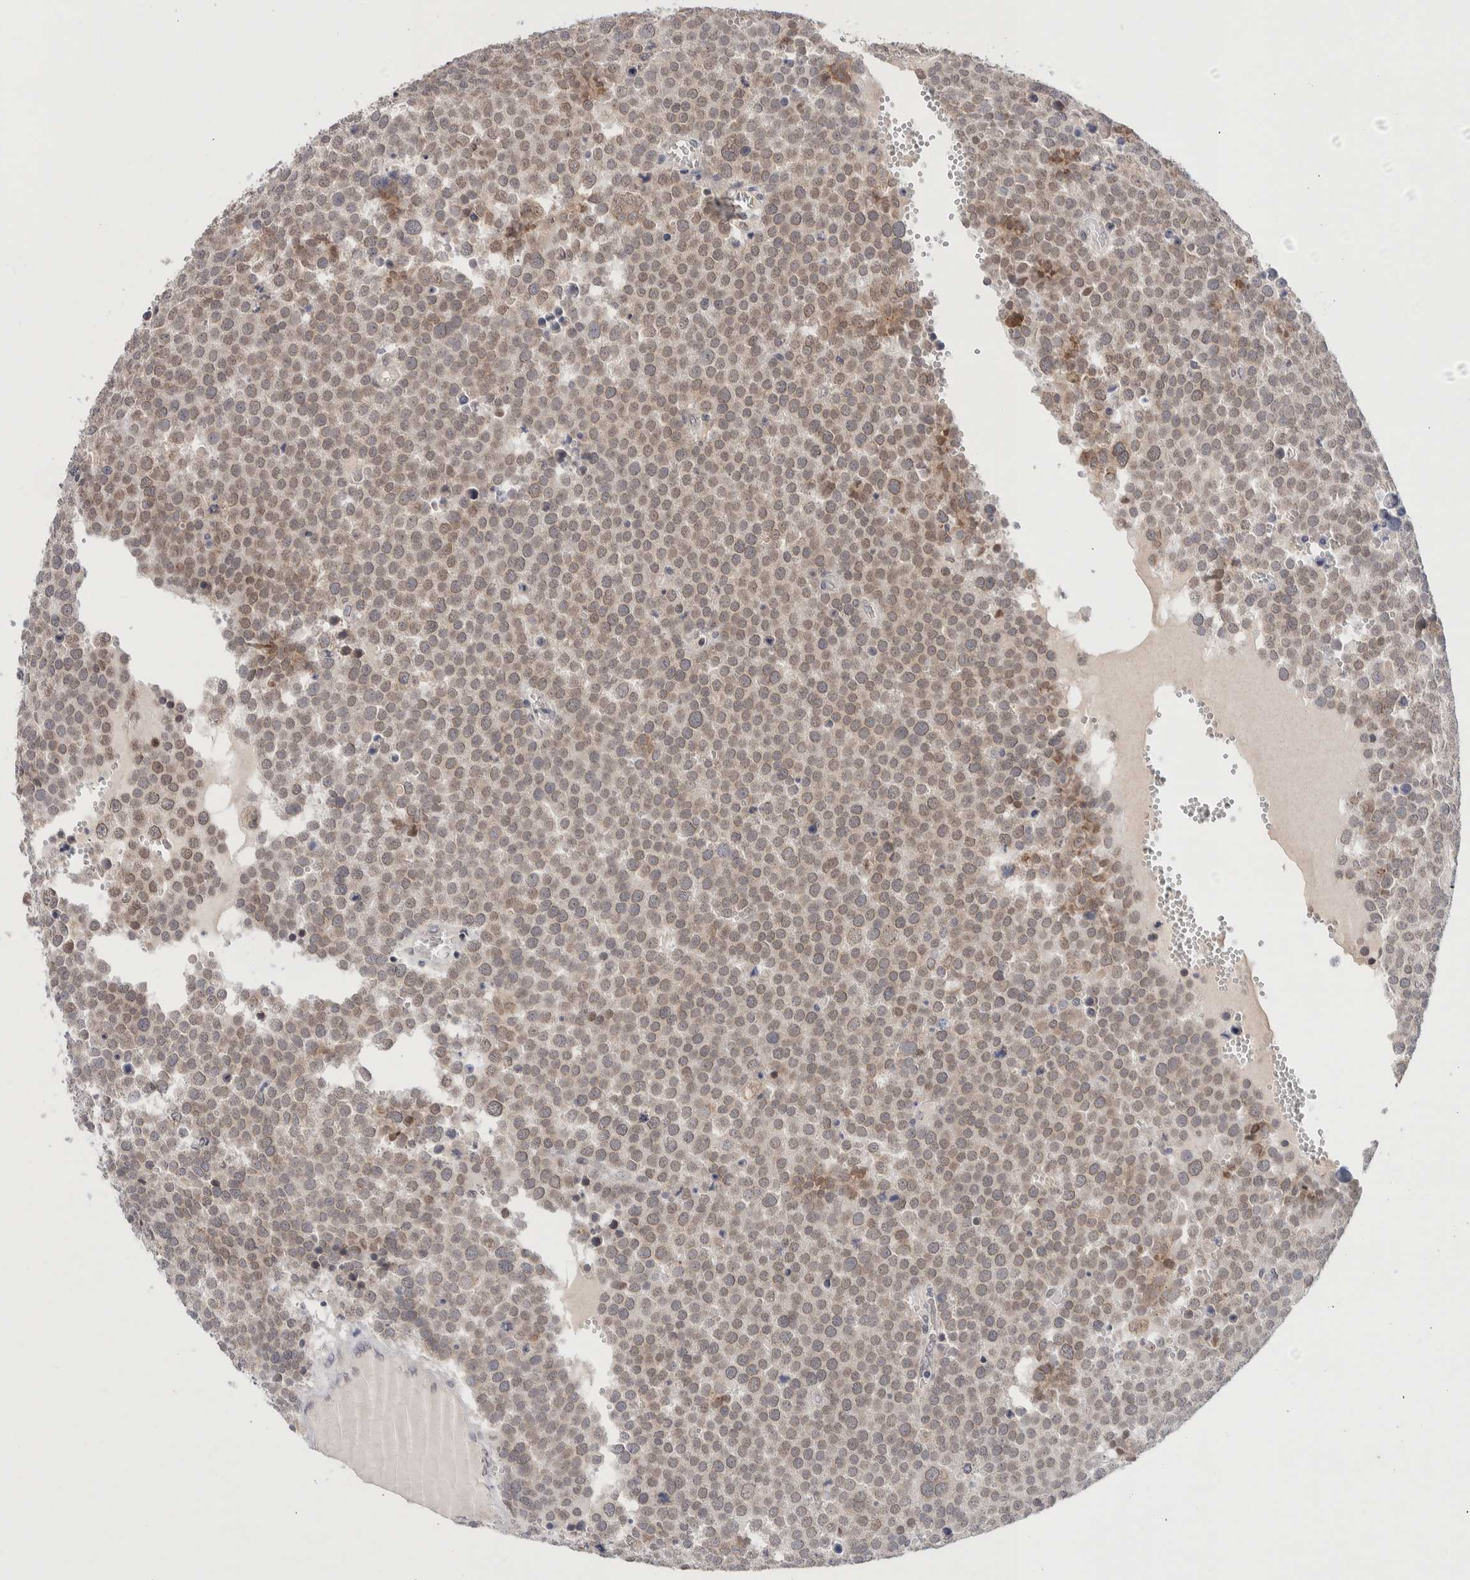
{"staining": {"intensity": "weak", "quantity": ">75%", "location": "cytoplasmic/membranous,nuclear"}, "tissue": "testis cancer", "cell_type": "Tumor cells", "image_type": "cancer", "snomed": [{"axis": "morphology", "description": "Seminoma, NOS"}, {"axis": "topography", "description": "Testis"}], "caption": "Protein staining demonstrates weak cytoplasmic/membranous and nuclear positivity in approximately >75% of tumor cells in testis cancer (seminoma).", "gene": "CRAT", "patient": {"sex": "male", "age": 71}}